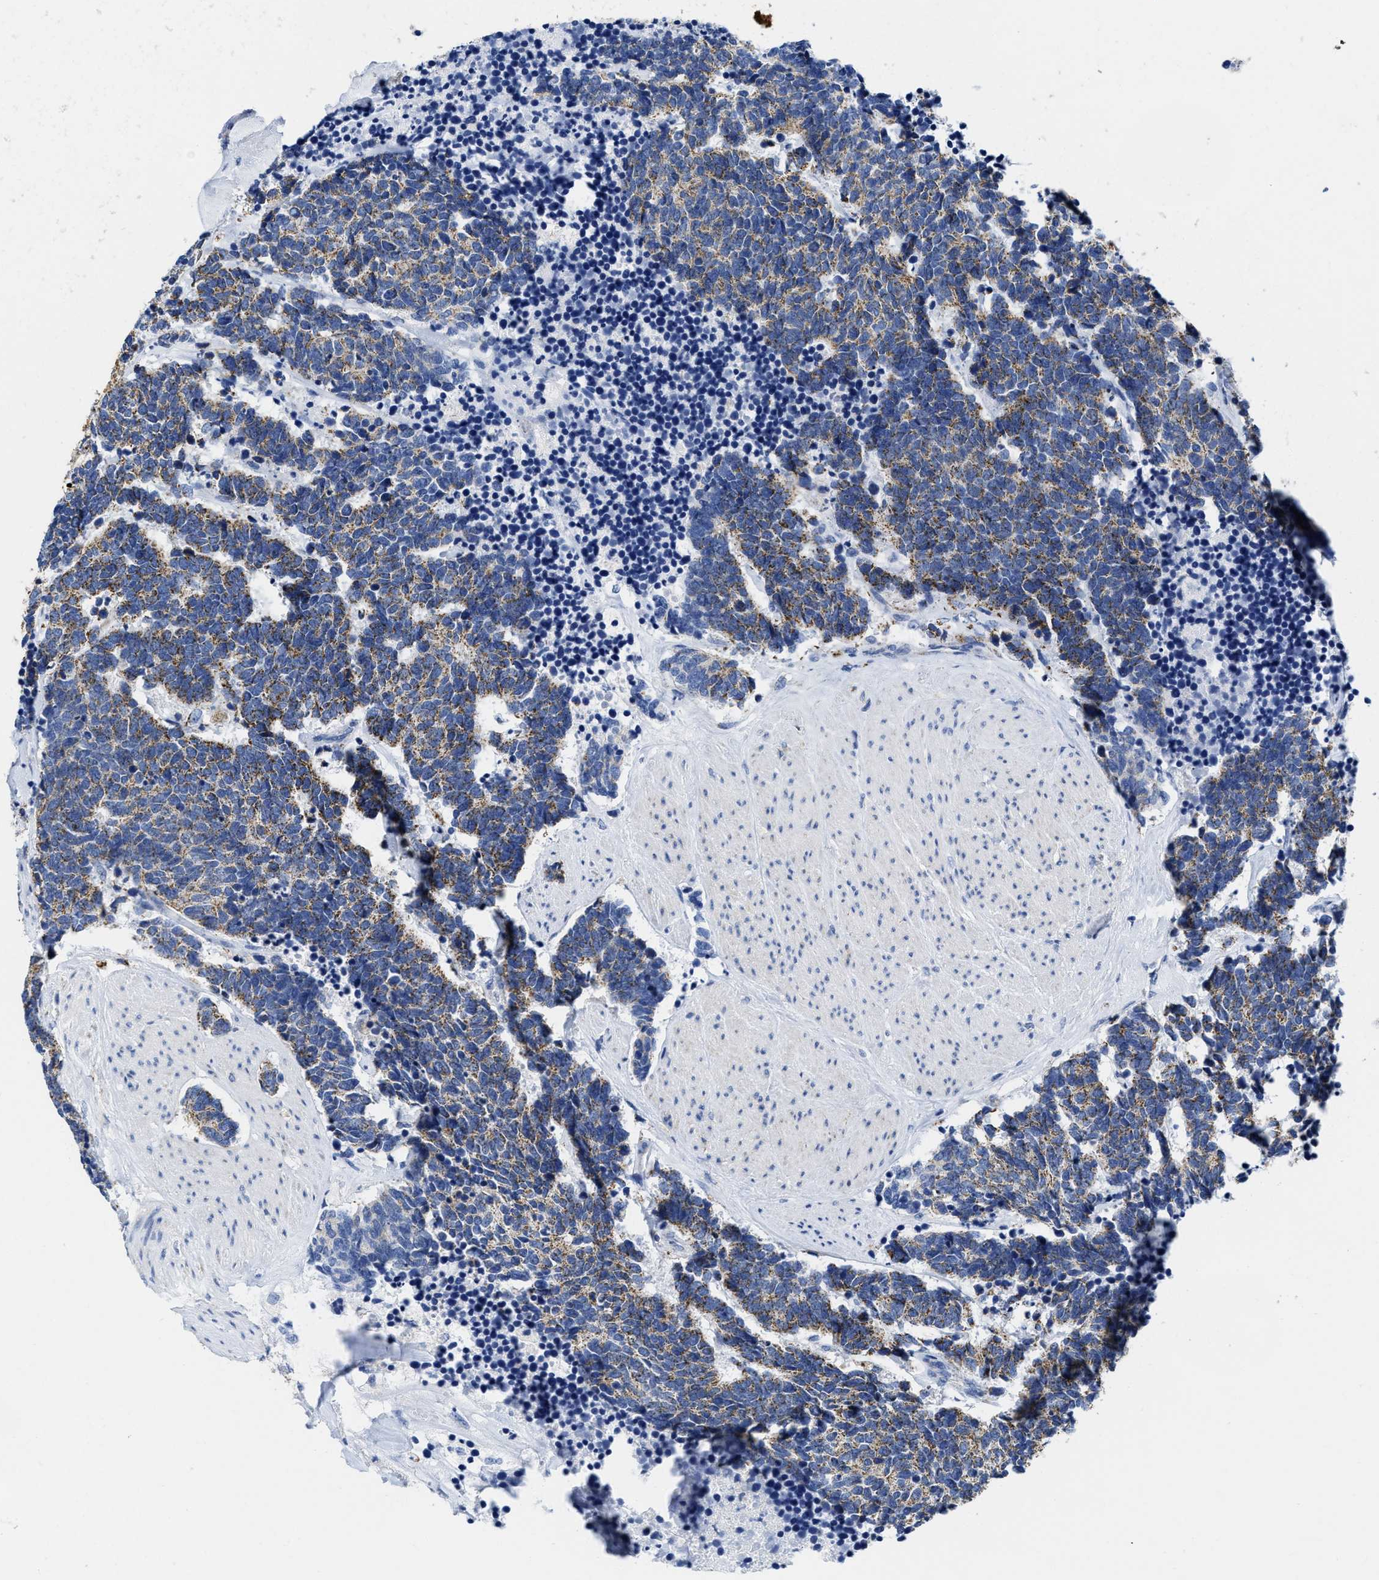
{"staining": {"intensity": "moderate", "quantity": ">75%", "location": "cytoplasmic/membranous"}, "tissue": "carcinoid", "cell_type": "Tumor cells", "image_type": "cancer", "snomed": [{"axis": "morphology", "description": "Carcinoma, NOS"}, {"axis": "morphology", "description": "Carcinoid, malignant, NOS"}, {"axis": "topography", "description": "Urinary bladder"}], "caption": "This is a micrograph of IHC staining of carcinoma, which shows moderate staining in the cytoplasmic/membranous of tumor cells.", "gene": "TBRG4", "patient": {"sex": "male", "age": 57}}